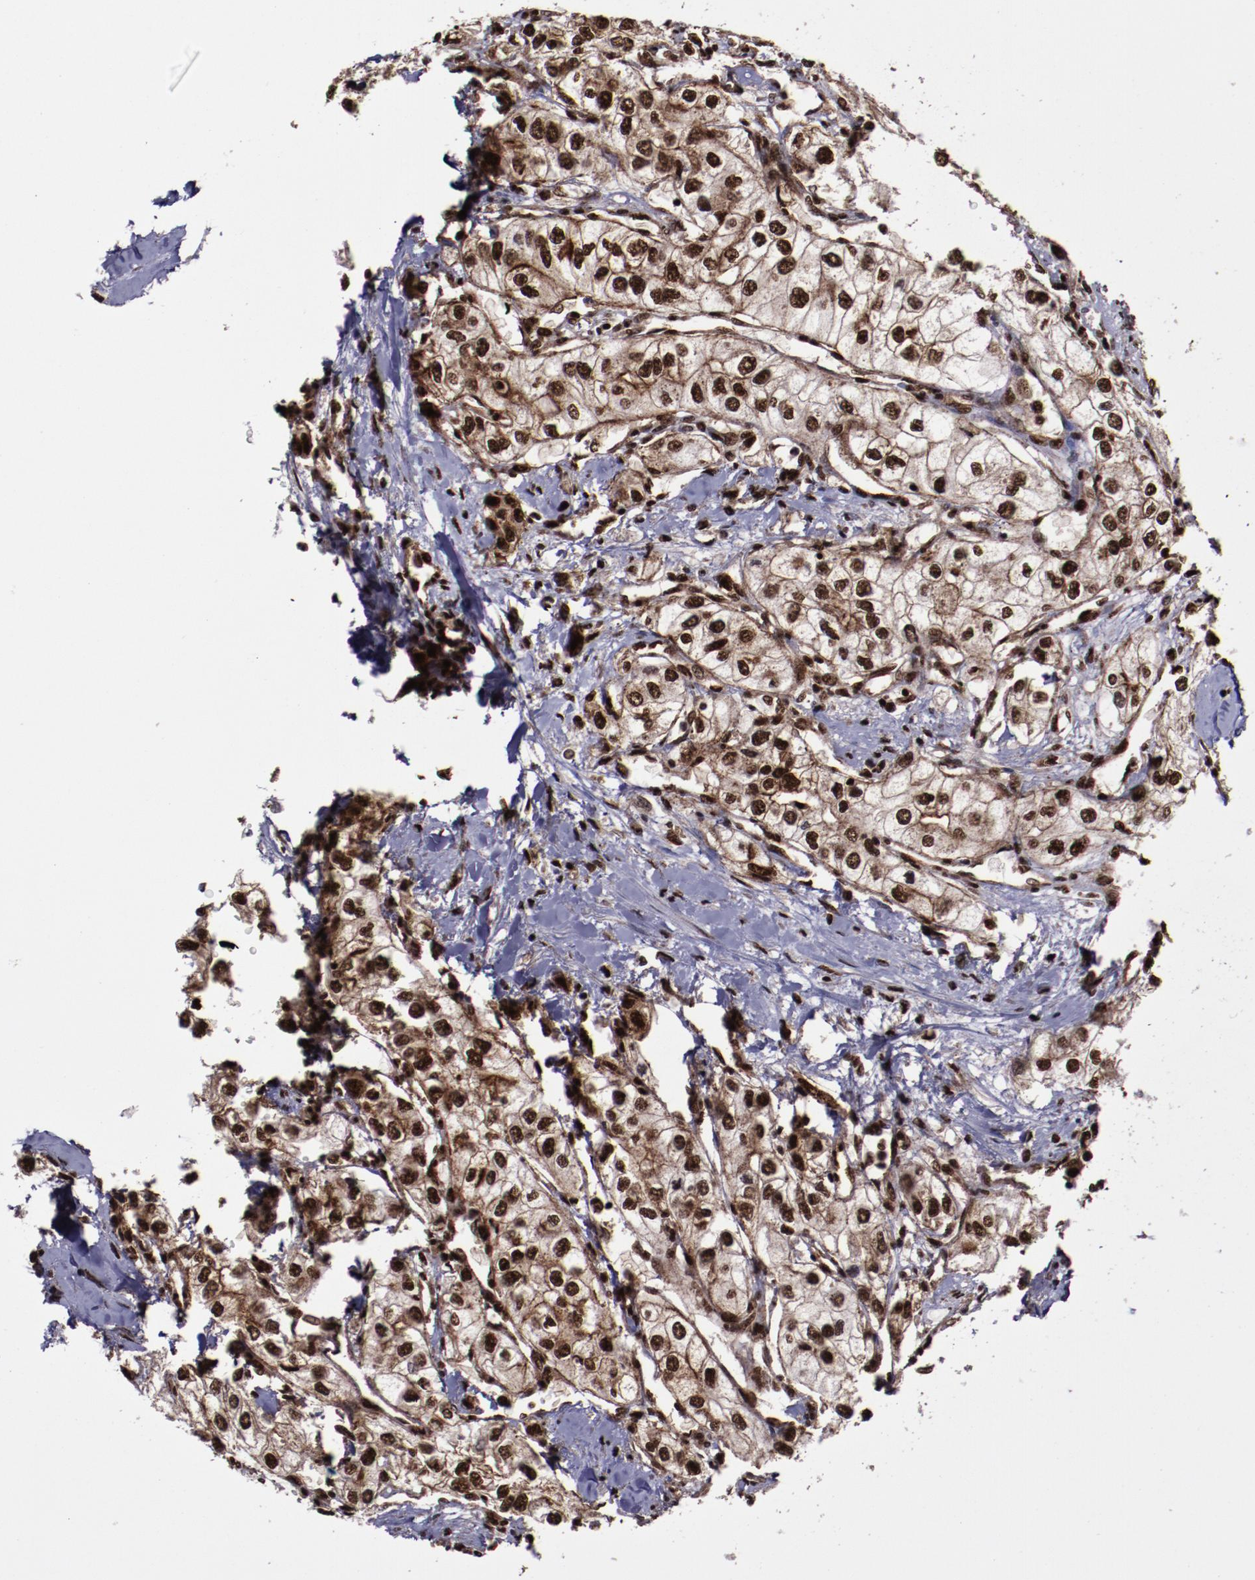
{"staining": {"intensity": "strong", "quantity": ">75%", "location": "cytoplasmic/membranous,nuclear"}, "tissue": "renal cancer", "cell_type": "Tumor cells", "image_type": "cancer", "snomed": [{"axis": "morphology", "description": "Adenocarcinoma, NOS"}, {"axis": "topography", "description": "Kidney"}], "caption": "IHC of renal adenocarcinoma displays high levels of strong cytoplasmic/membranous and nuclear expression in about >75% of tumor cells. (DAB = brown stain, brightfield microscopy at high magnification).", "gene": "SNW1", "patient": {"sex": "male", "age": 57}}